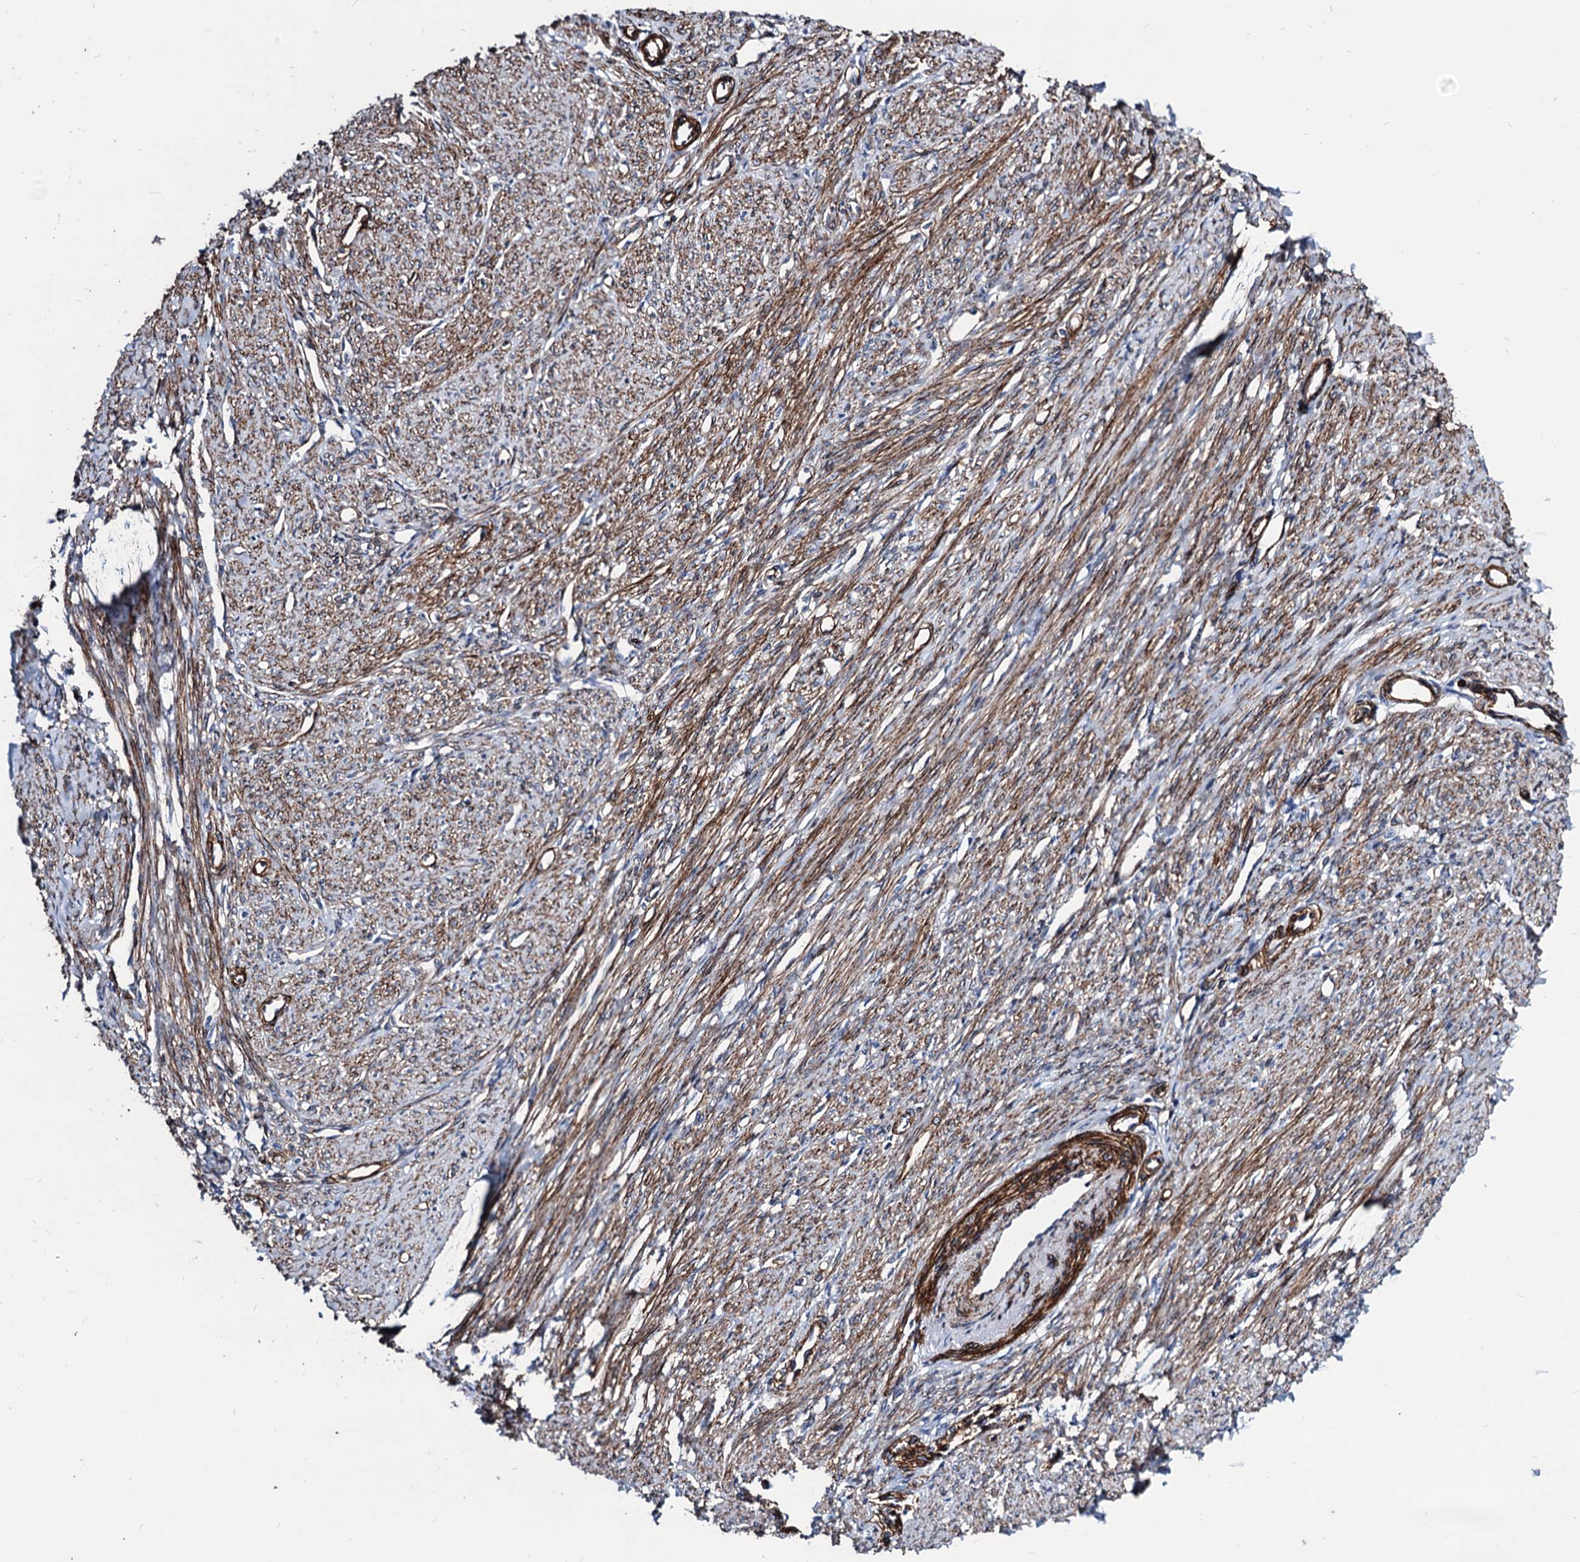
{"staining": {"intensity": "moderate", "quantity": ">75%", "location": "cytoplasmic/membranous"}, "tissue": "smooth muscle", "cell_type": "Smooth muscle cells", "image_type": "normal", "snomed": [{"axis": "morphology", "description": "Normal tissue, NOS"}, {"axis": "topography", "description": "Smooth muscle"}, {"axis": "topography", "description": "Uterus"}], "caption": "A photomicrograph showing moderate cytoplasmic/membranous expression in approximately >75% of smooth muscle cells in unremarkable smooth muscle, as visualized by brown immunohistochemical staining.", "gene": "WDR11", "patient": {"sex": "female", "age": 59}}